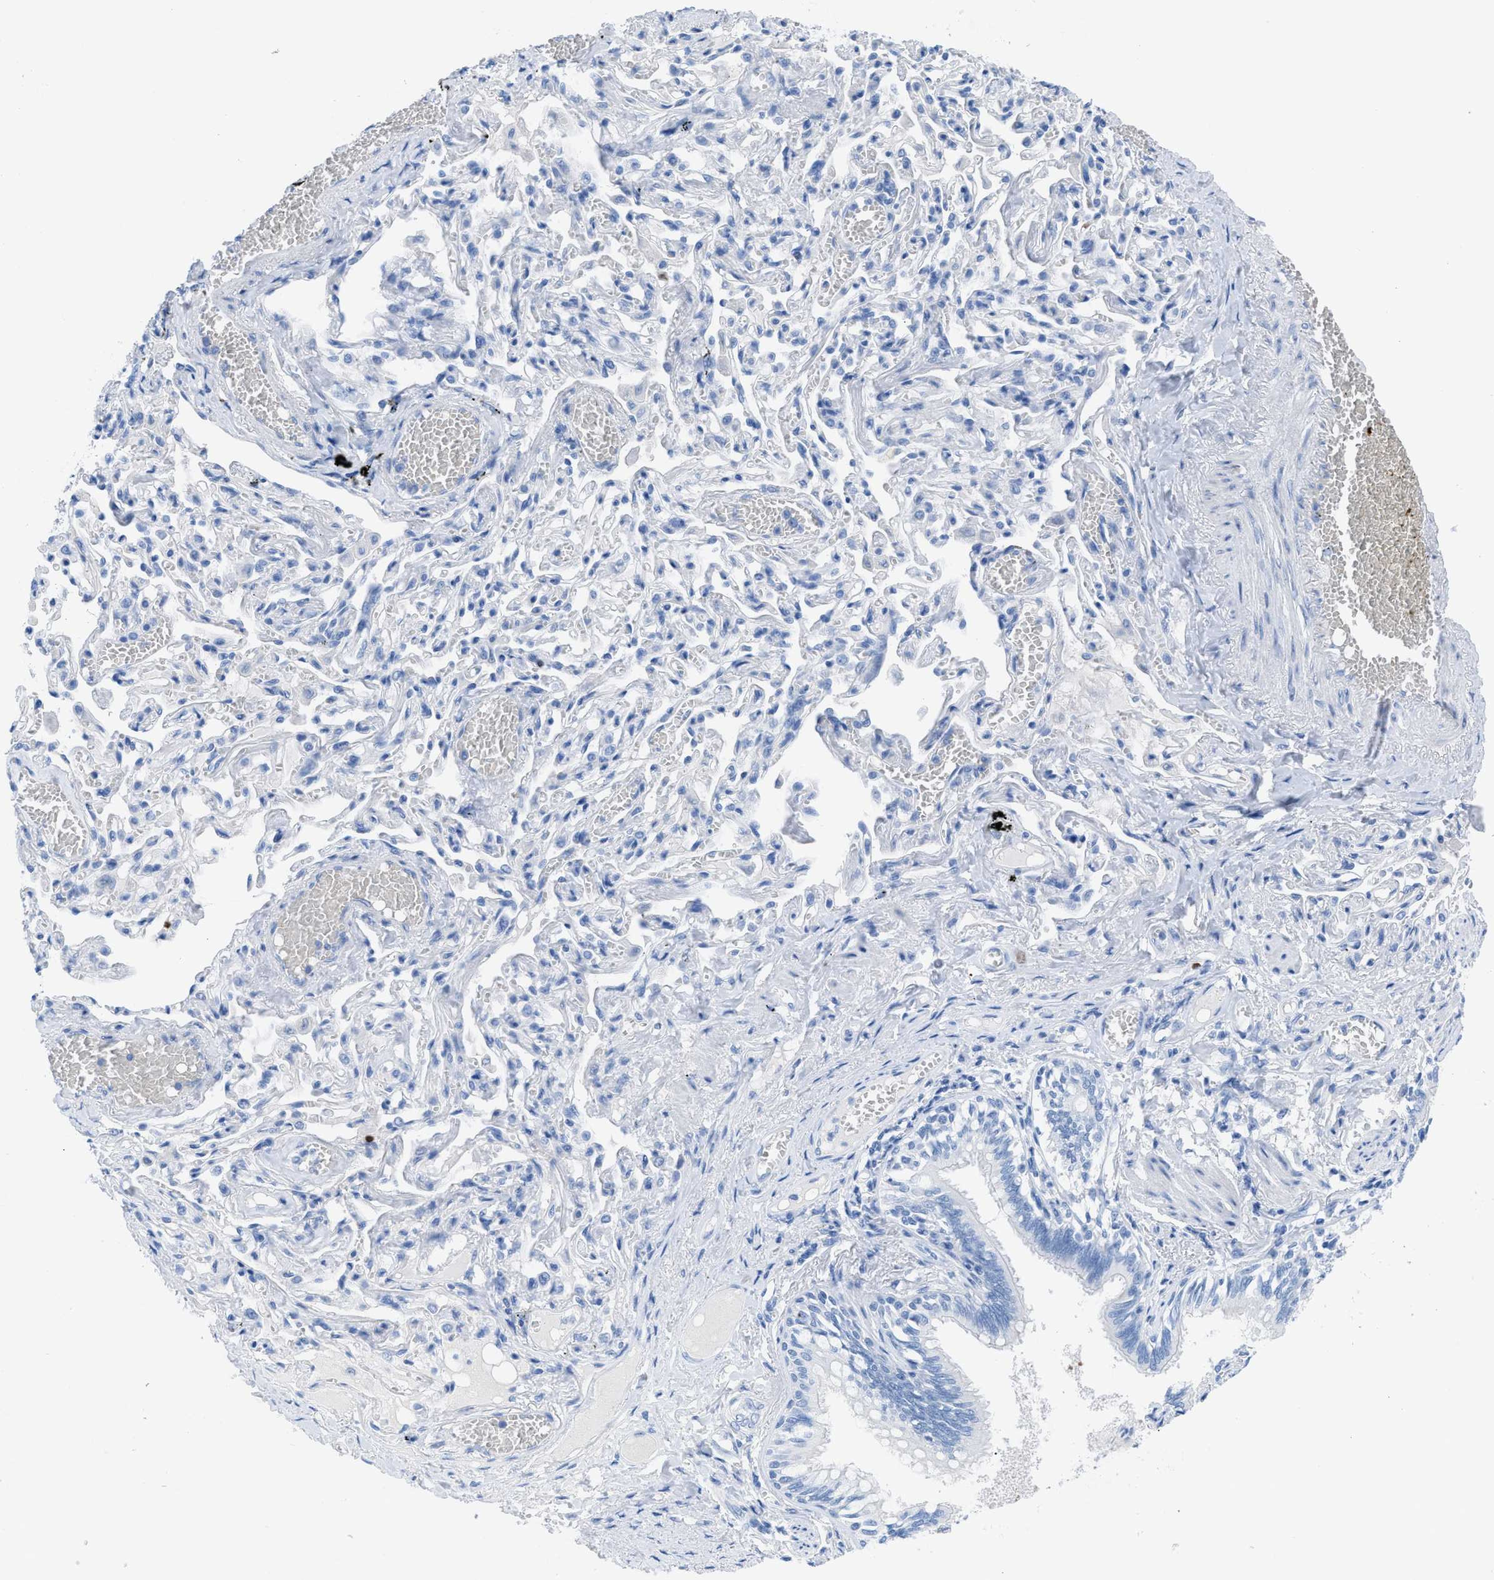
{"staining": {"intensity": "negative", "quantity": "none", "location": "none"}, "tissue": "bronchus", "cell_type": "Respiratory epithelial cells", "image_type": "normal", "snomed": [{"axis": "morphology", "description": "Normal tissue, NOS"}, {"axis": "morphology", "description": "Inflammation, NOS"}, {"axis": "topography", "description": "Cartilage tissue"}, {"axis": "topography", "description": "Lung"}], "caption": "A micrograph of human bronchus is negative for staining in respiratory epithelial cells. Brightfield microscopy of IHC stained with DAB (brown) and hematoxylin (blue), captured at high magnification.", "gene": "TCL1A", "patient": {"sex": "male", "age": 71}}